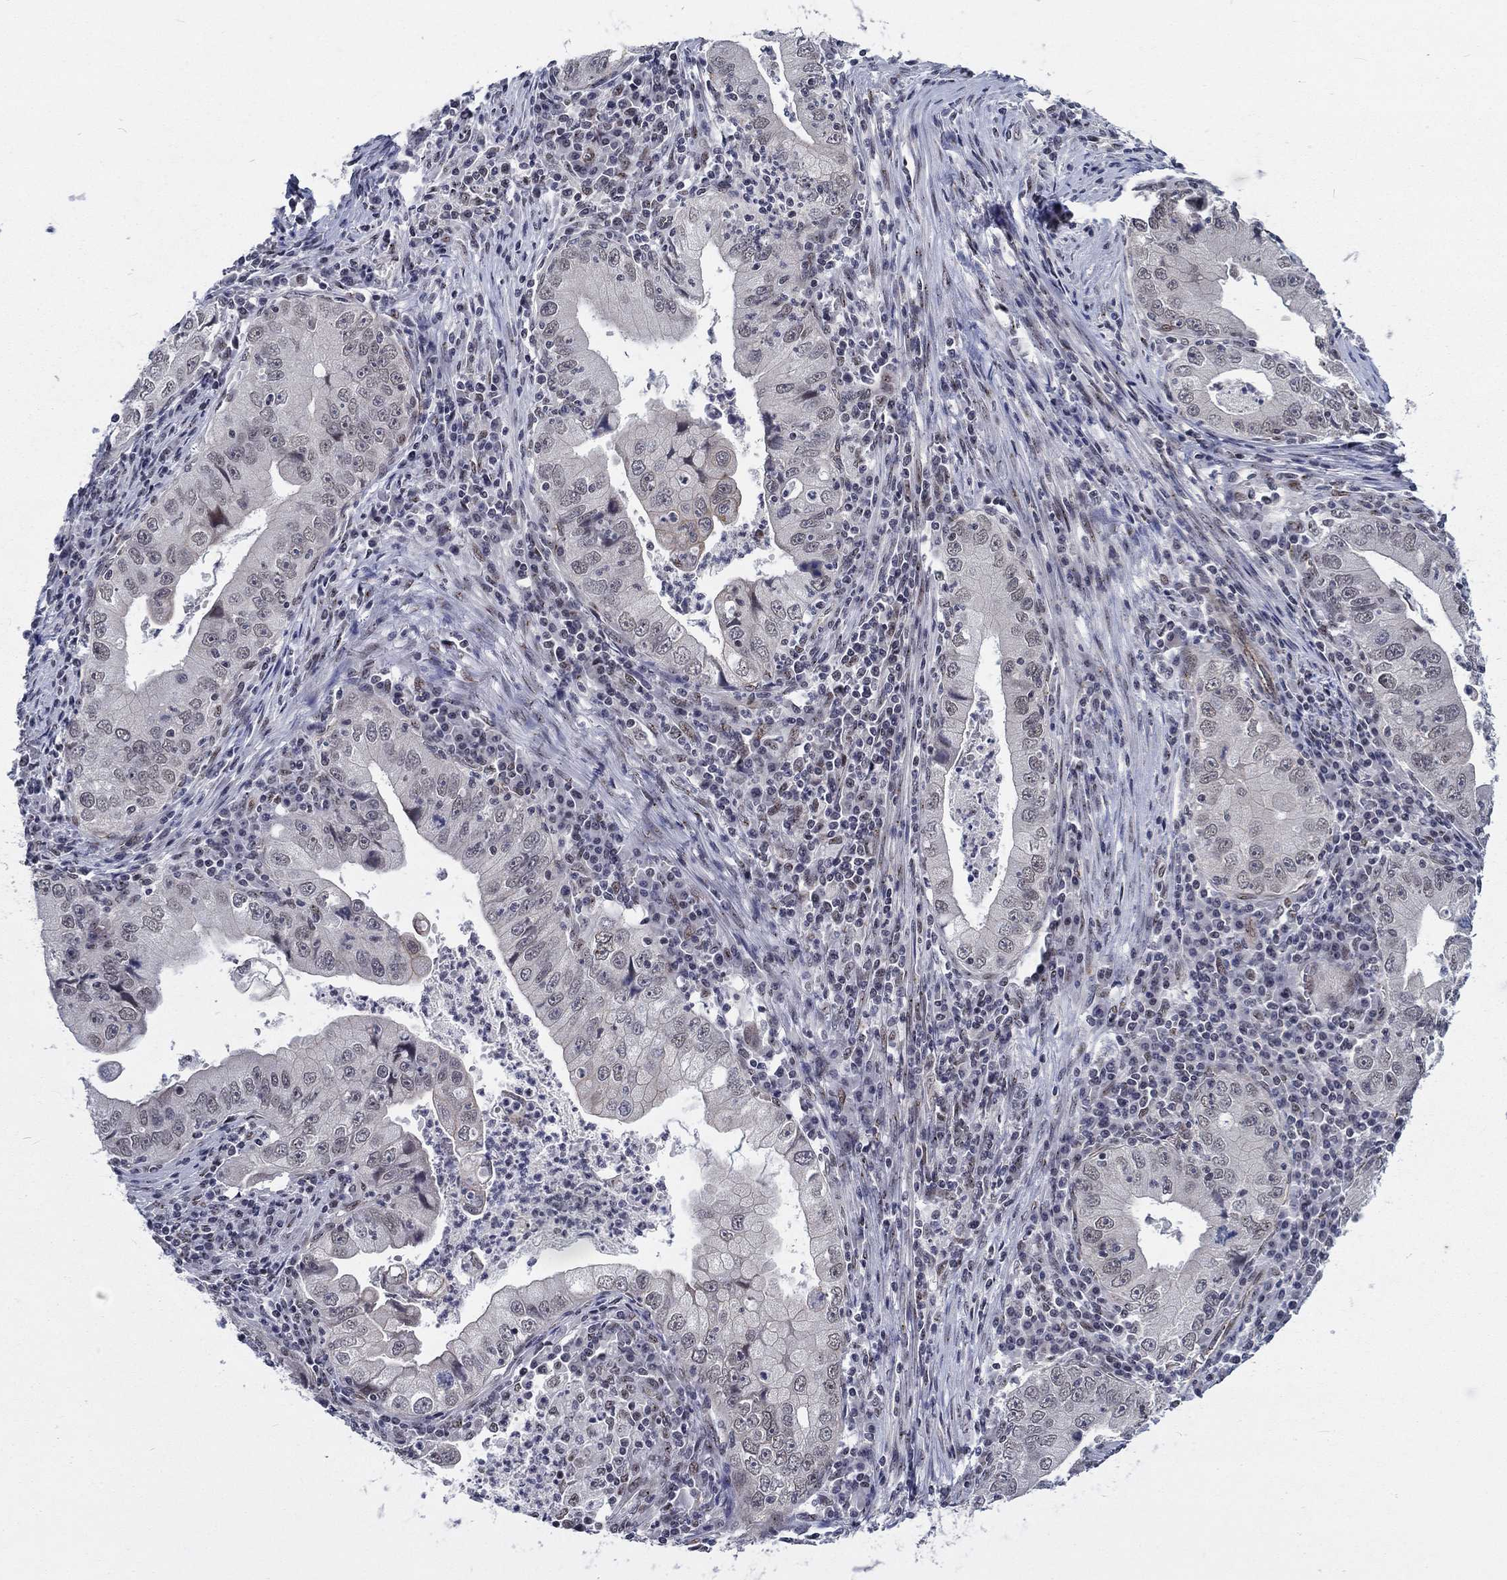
{"staining": {"intensity": "negative", "quantity": "none", "location": "none"}, "tissue": "stomach cancer", "cell_type": "Tumor cells", "image_type": "cancer", "snomed": [{"axis": "morphology", "description": "Adenocarcinoma, NOS"}, {"axis": "topography", "description": "Stomach"}], "caption": "Immunohistochemistry (IHC) photomicrograph of neoplastic tissue: stomach cancer stained with DAB (3,3'-diaminobenzidine) exhibits no significant protein positivity in tumor cells. (IHC, brightfield microscopy, high magnification).", "gene": "ZBED1", "patient": {"sex": "male", "age": 76}}